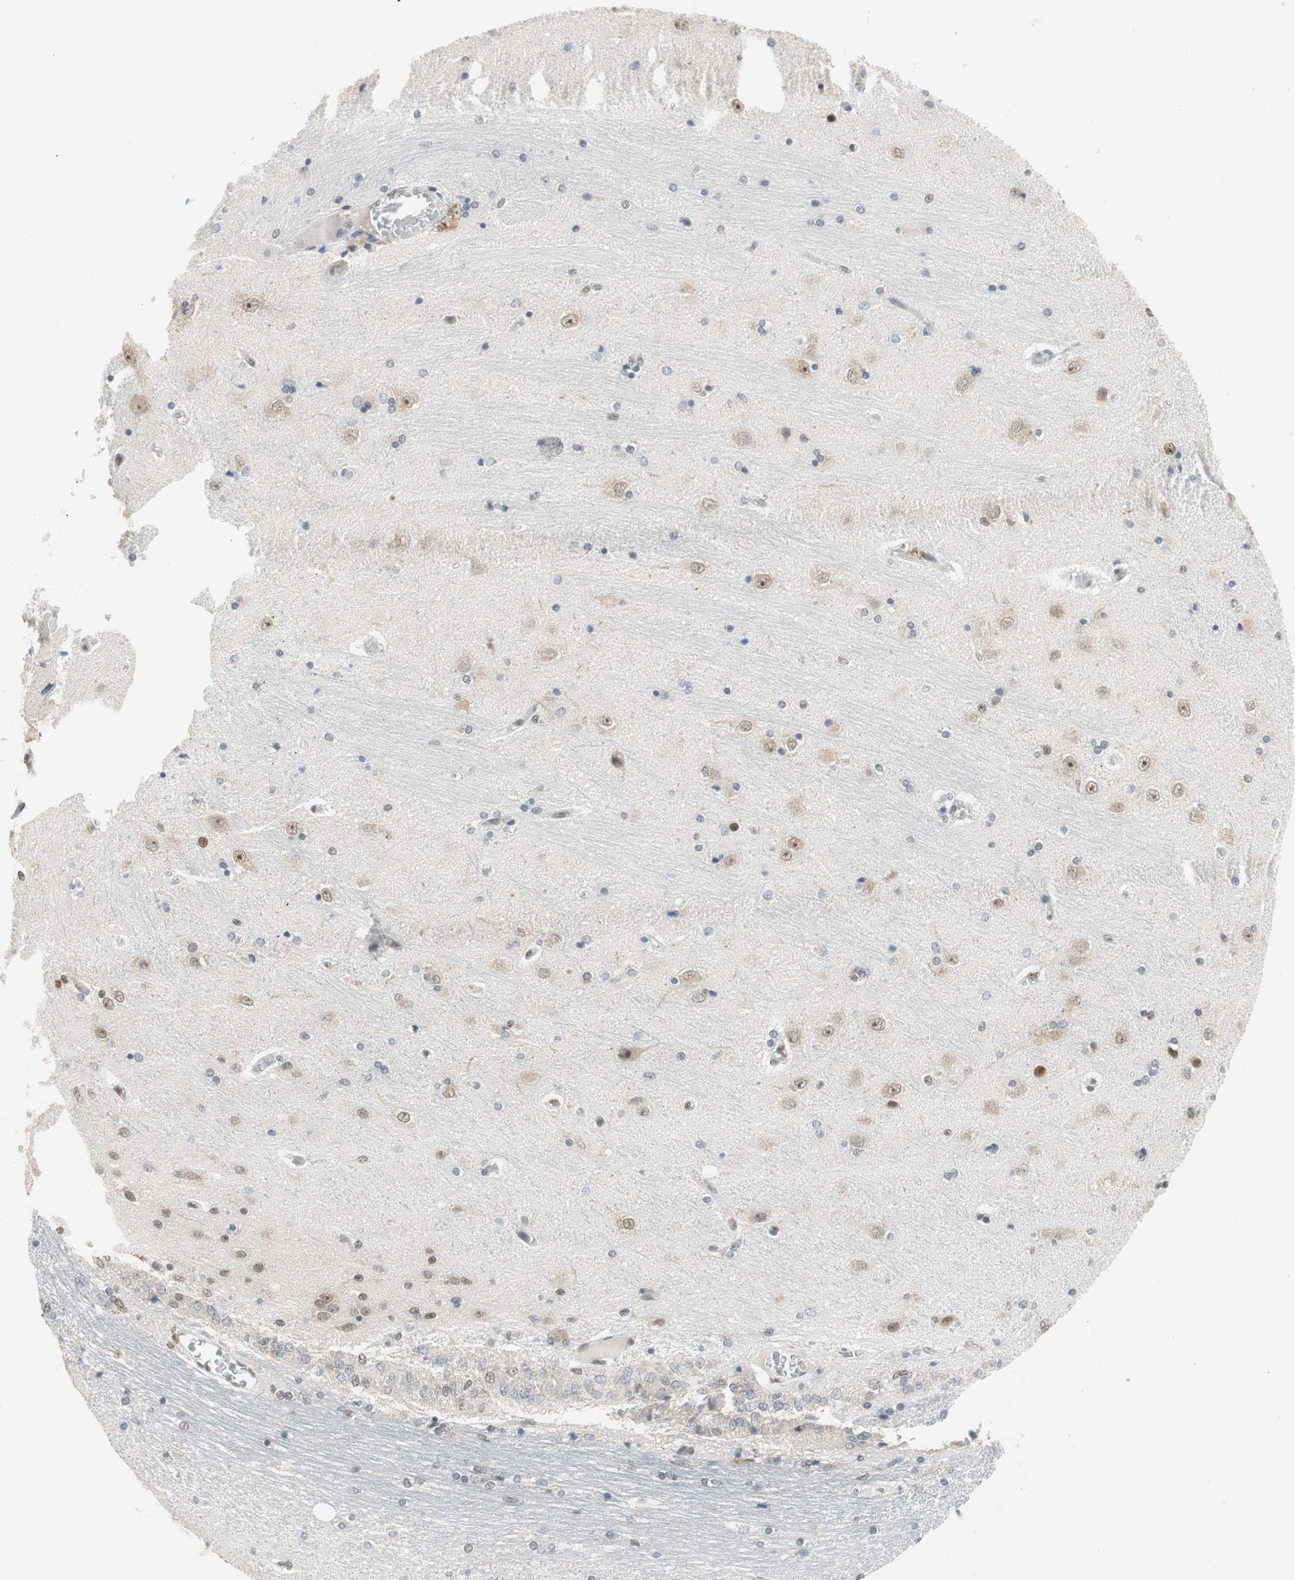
{"staining": {"intensity": "negative", "quantity": "none", "location": "none"}, "tissue": "hippocampus", "cell_type": "Glial cells", "image_type": "normal", "snomed": [{"axis": "morphology", "description": "Normal tissue, NOS"}, {"axis": "topography", "description": "Hippocampus"}], "caption": "IHC photomicrograph of normal hippocampus stained for a protein (brown), which displays no expression in glial cells.", "gene": "RTF1", "patient": {"sex": "female", "age": 54}}